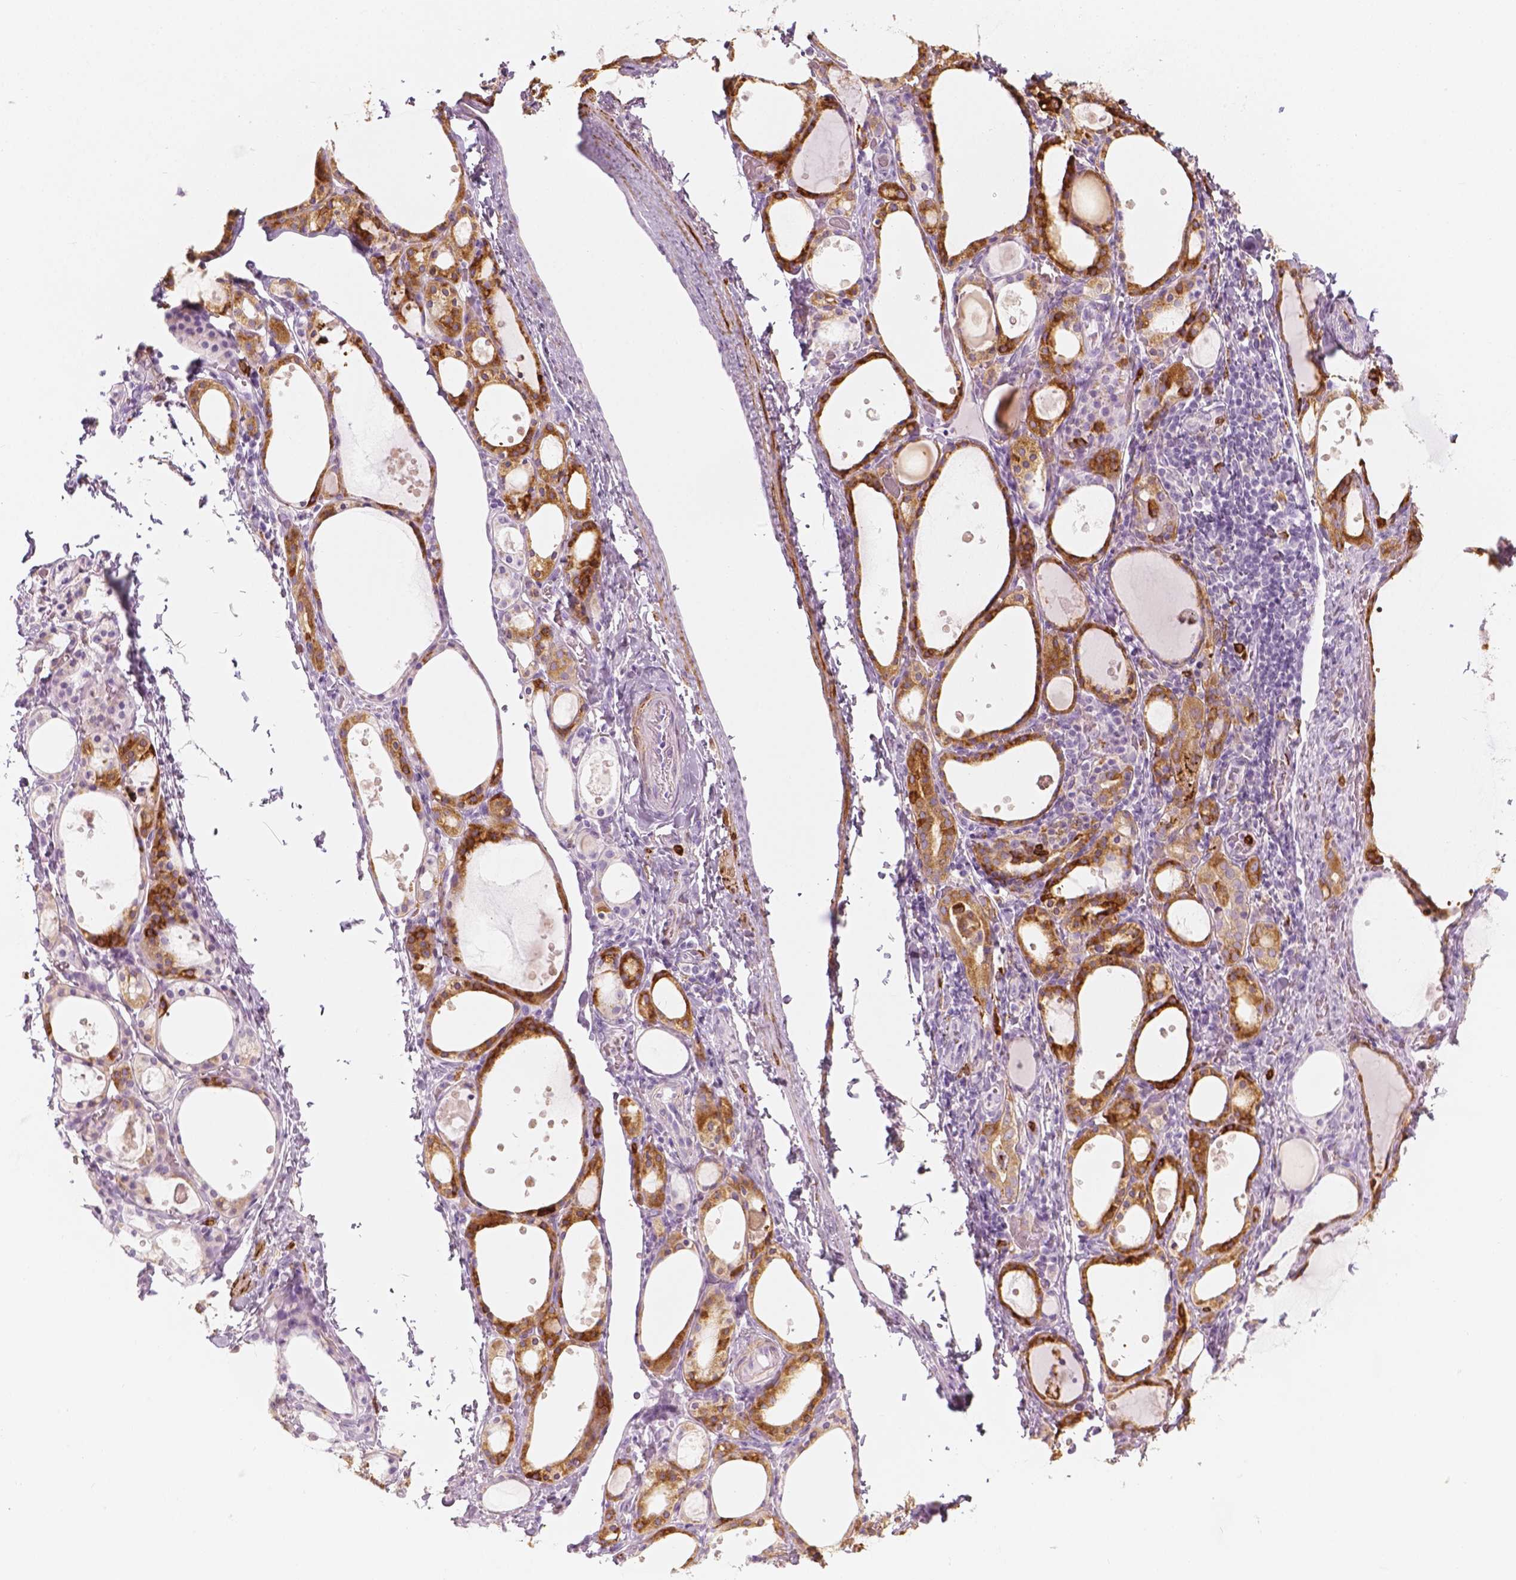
{"staining": {"intensity": "moderate", "quantity": "25%-75%", "location": "cytoplasmic/membranous"}, "tissue": "thyroid gland", "cell_type": "Glandular cells", "image_type": "normal", "snomed": [{"axis": "morphology", "description": "Normal tissue, NOS"}, {"axis": "topography", "description": "Thyroid gland"}], "caption": "Moderate cytoplasmic/membranous expression for a protein is present in approximately 25%-75% of glandular cells of unremarkable thyroid gland using immunohistochemistry.", "gene": "CES1", "patient": {"sex": "male", "age": 68}}